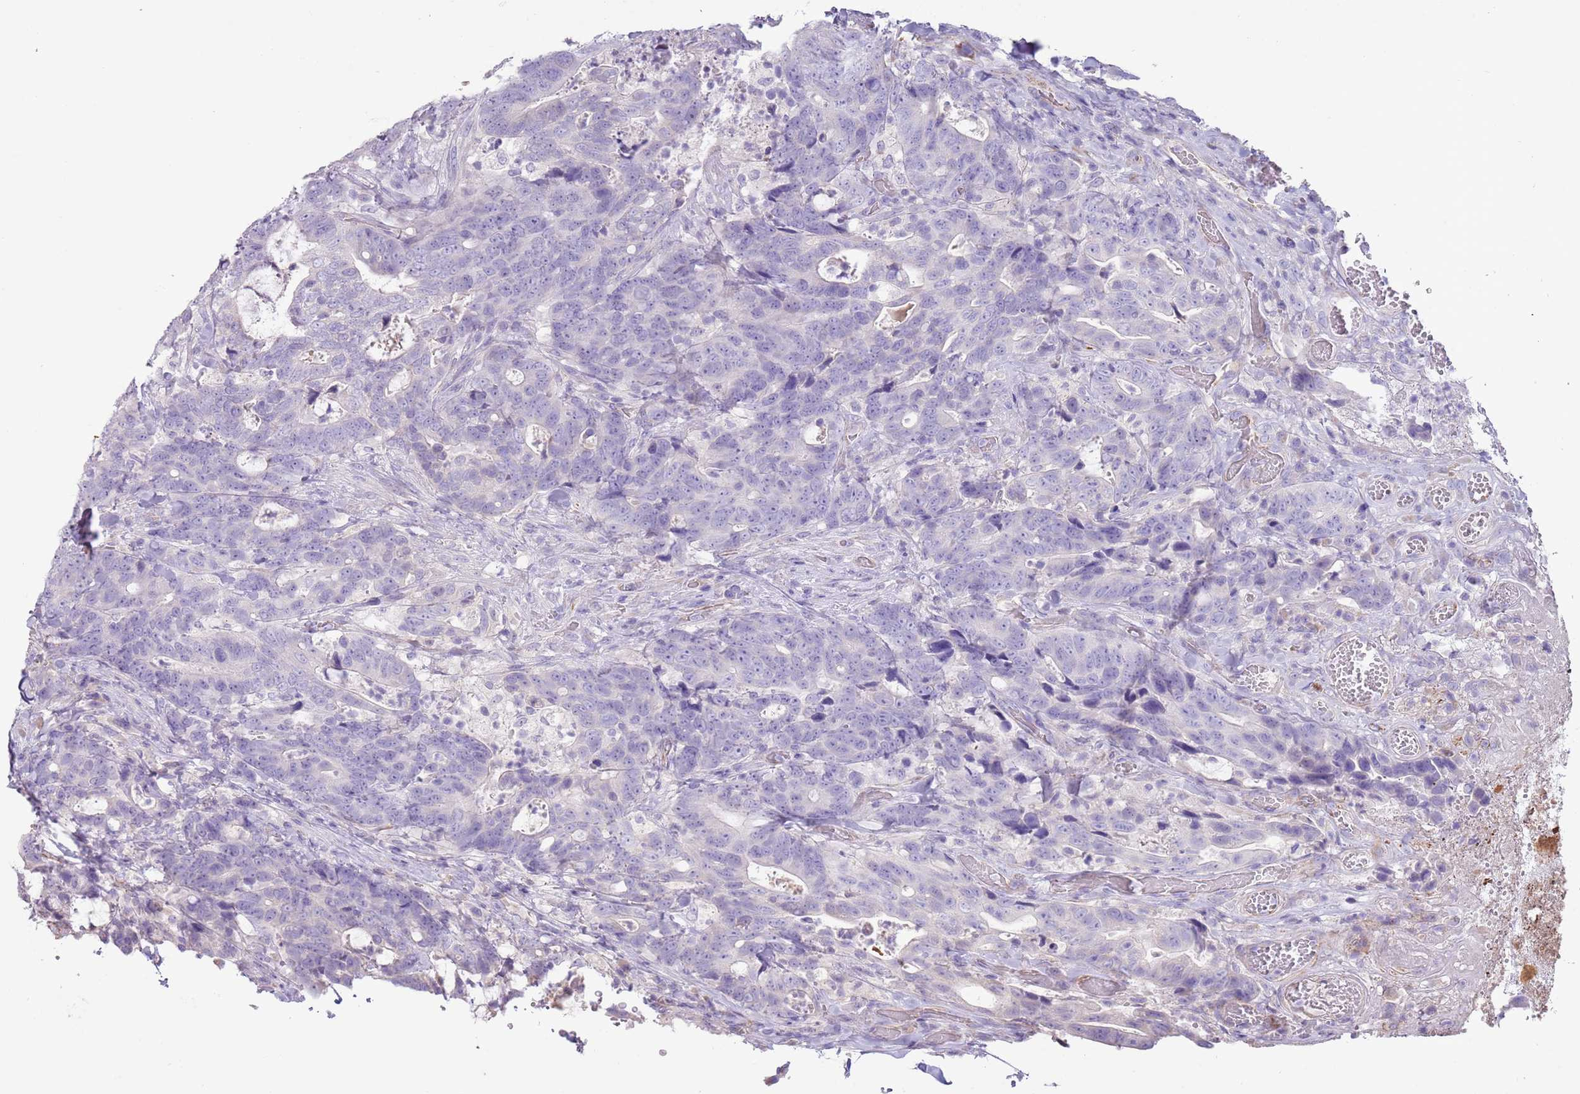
{"staining": {"intensity": "negative", "quantity": "none", "location": "none"}, "tissue": "colorectal cancer", "cell_type": "Tumor cells", "image_type": "cancer", "snomed": [{"axis": "morphology", "description": "Adenocarcinoma, NOS"}, {"axis": "topography", "description": "Colon"}], "caption": "A micrograph of colorectal cancer stained for a protein displays no brown staining in tumor cells.", "gene": "RNF222", "patient": {"sex": "female", "age": 82}}